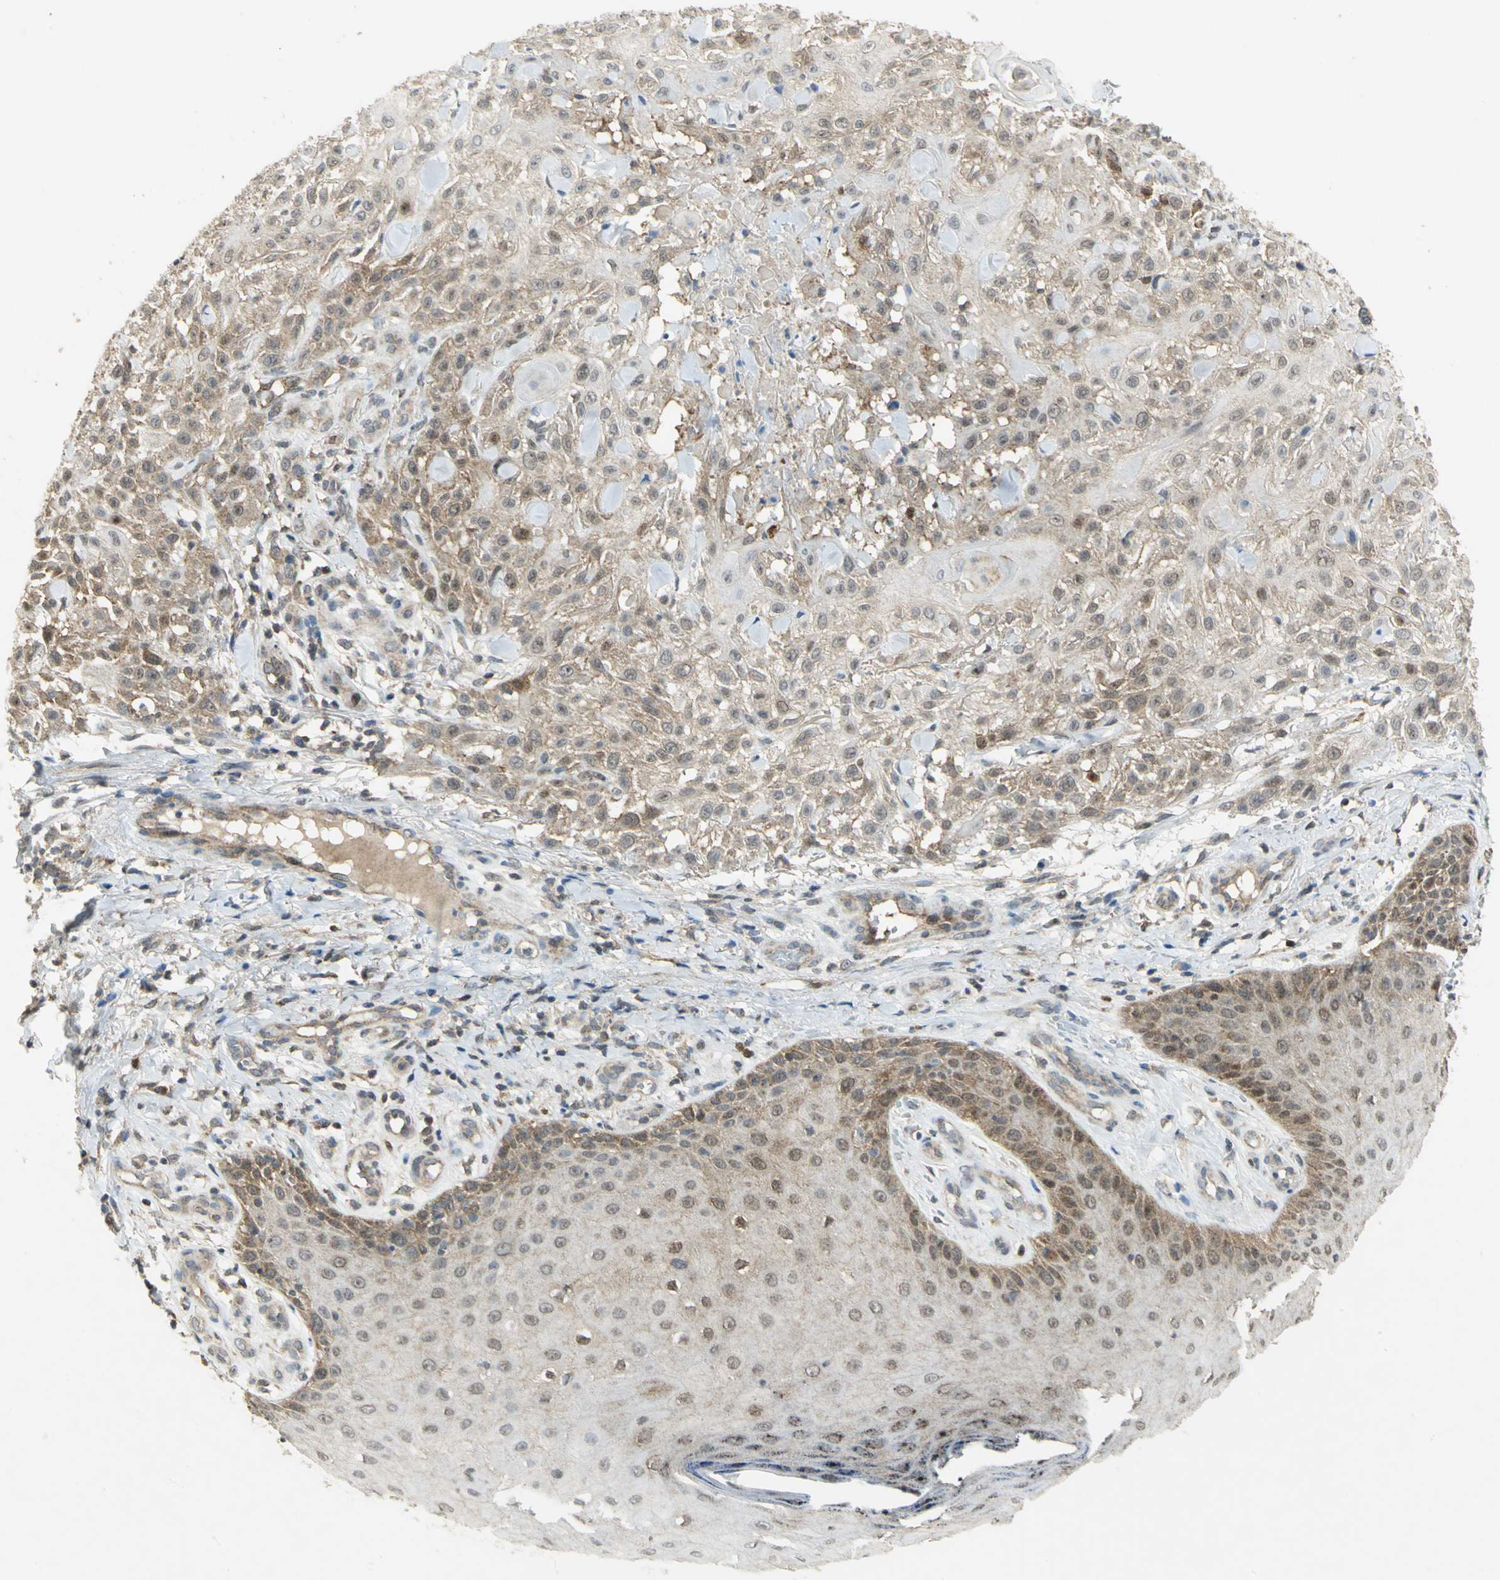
{"staining": {"intensity": "weak", "quantity": ">75%", "location": "cytoplasmic/membranous"}, "tissue": "skin cancer", "cell_type": "Tumor cells", "image_type": "cancer", "snomed": [{"axis": "morphology", "description": "Squamous cell carcinoma, NOS"}, {"axis": "topography", "description": "Skin"}], "caption": "Skin cancer (squamous cell carcinoma) tissue reveals weak cytoplasmic/membranous staining in approximately >75% of tumor cells, visualized by immunohistochemistry. (DAB = brown stain, brightfield microscopy at high magnification).", "gene": "PPIA", "patient": {"sex": "female", "age": 42}}